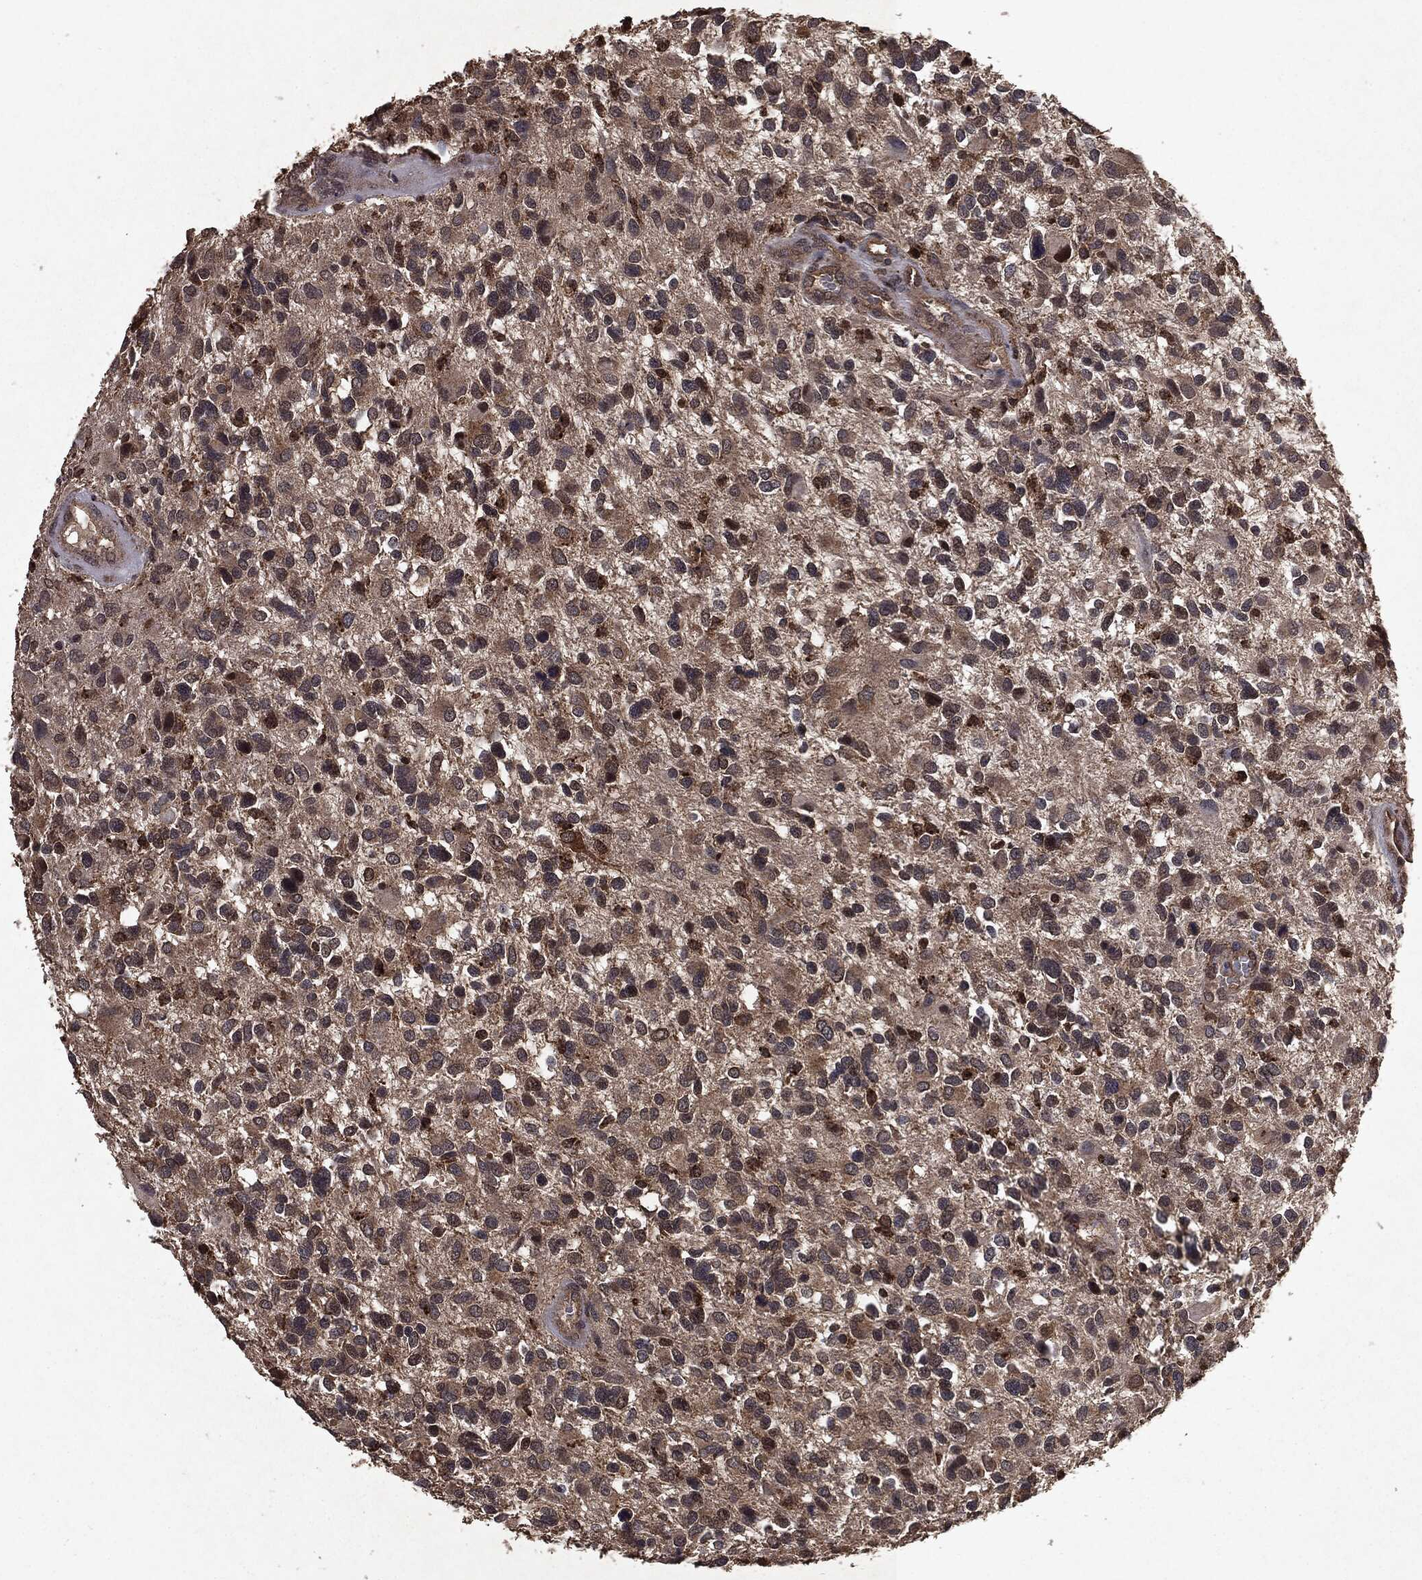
{"staining": {"intensity": "moderate", "quantity": "<25%", "location": "cytoplasmic/membranous"}, "tissue": "glioma", "cell_type": "Tumor cells", "image_type": "cancer", "snomed": [{"axis": "morphology", "description": "Glioma, malignant, Low grade"}, {"axis": "topography", "description": "Brain"}], "caption": "The immunohistochemical stain labels moderate cytoplasmic/membranous positivity in tumor cells of glioma tissue.", "gene": "MTOR", "patient": {"sex": "female", "age": 32}}